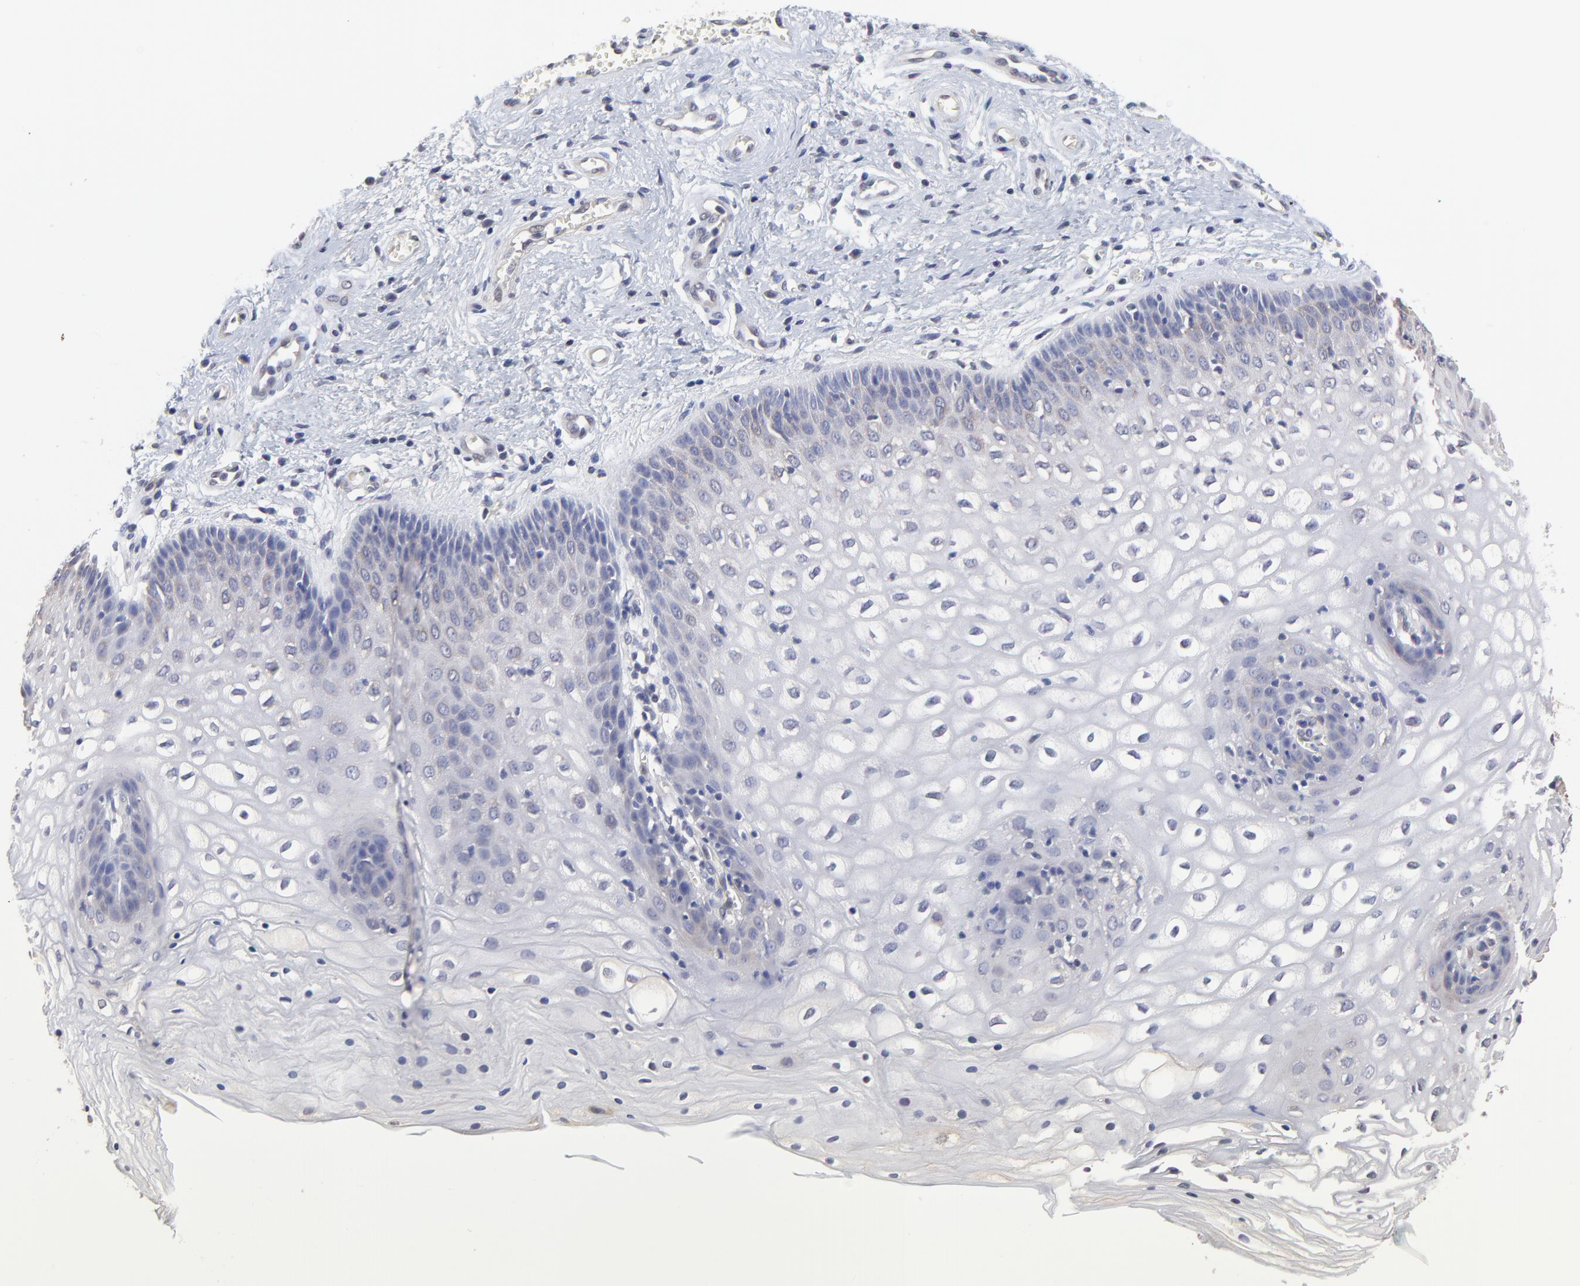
{"staining": {"intensity": "weak", "quantity": "<25%", "location": "cytoplasmic/membranous"}, "tissue": "vagina", "cell_type": "Squamous epithelial cells", "image_type": "normal", "snomed": [{"axis": "morphology", "description": "Normal tissue, NOS"}, {"axis": "topography", "description": "Vagina"}], "caption": "This histopathology image is of unremarkable vagina stained with immunohistochemistry (IHC) to label a protein in brown with the nuclei are counter-stained blue. There is no expression in squamous epithelial cells.", "gene": "CCT2", "patient": {"sex": "female", "age": 34}}